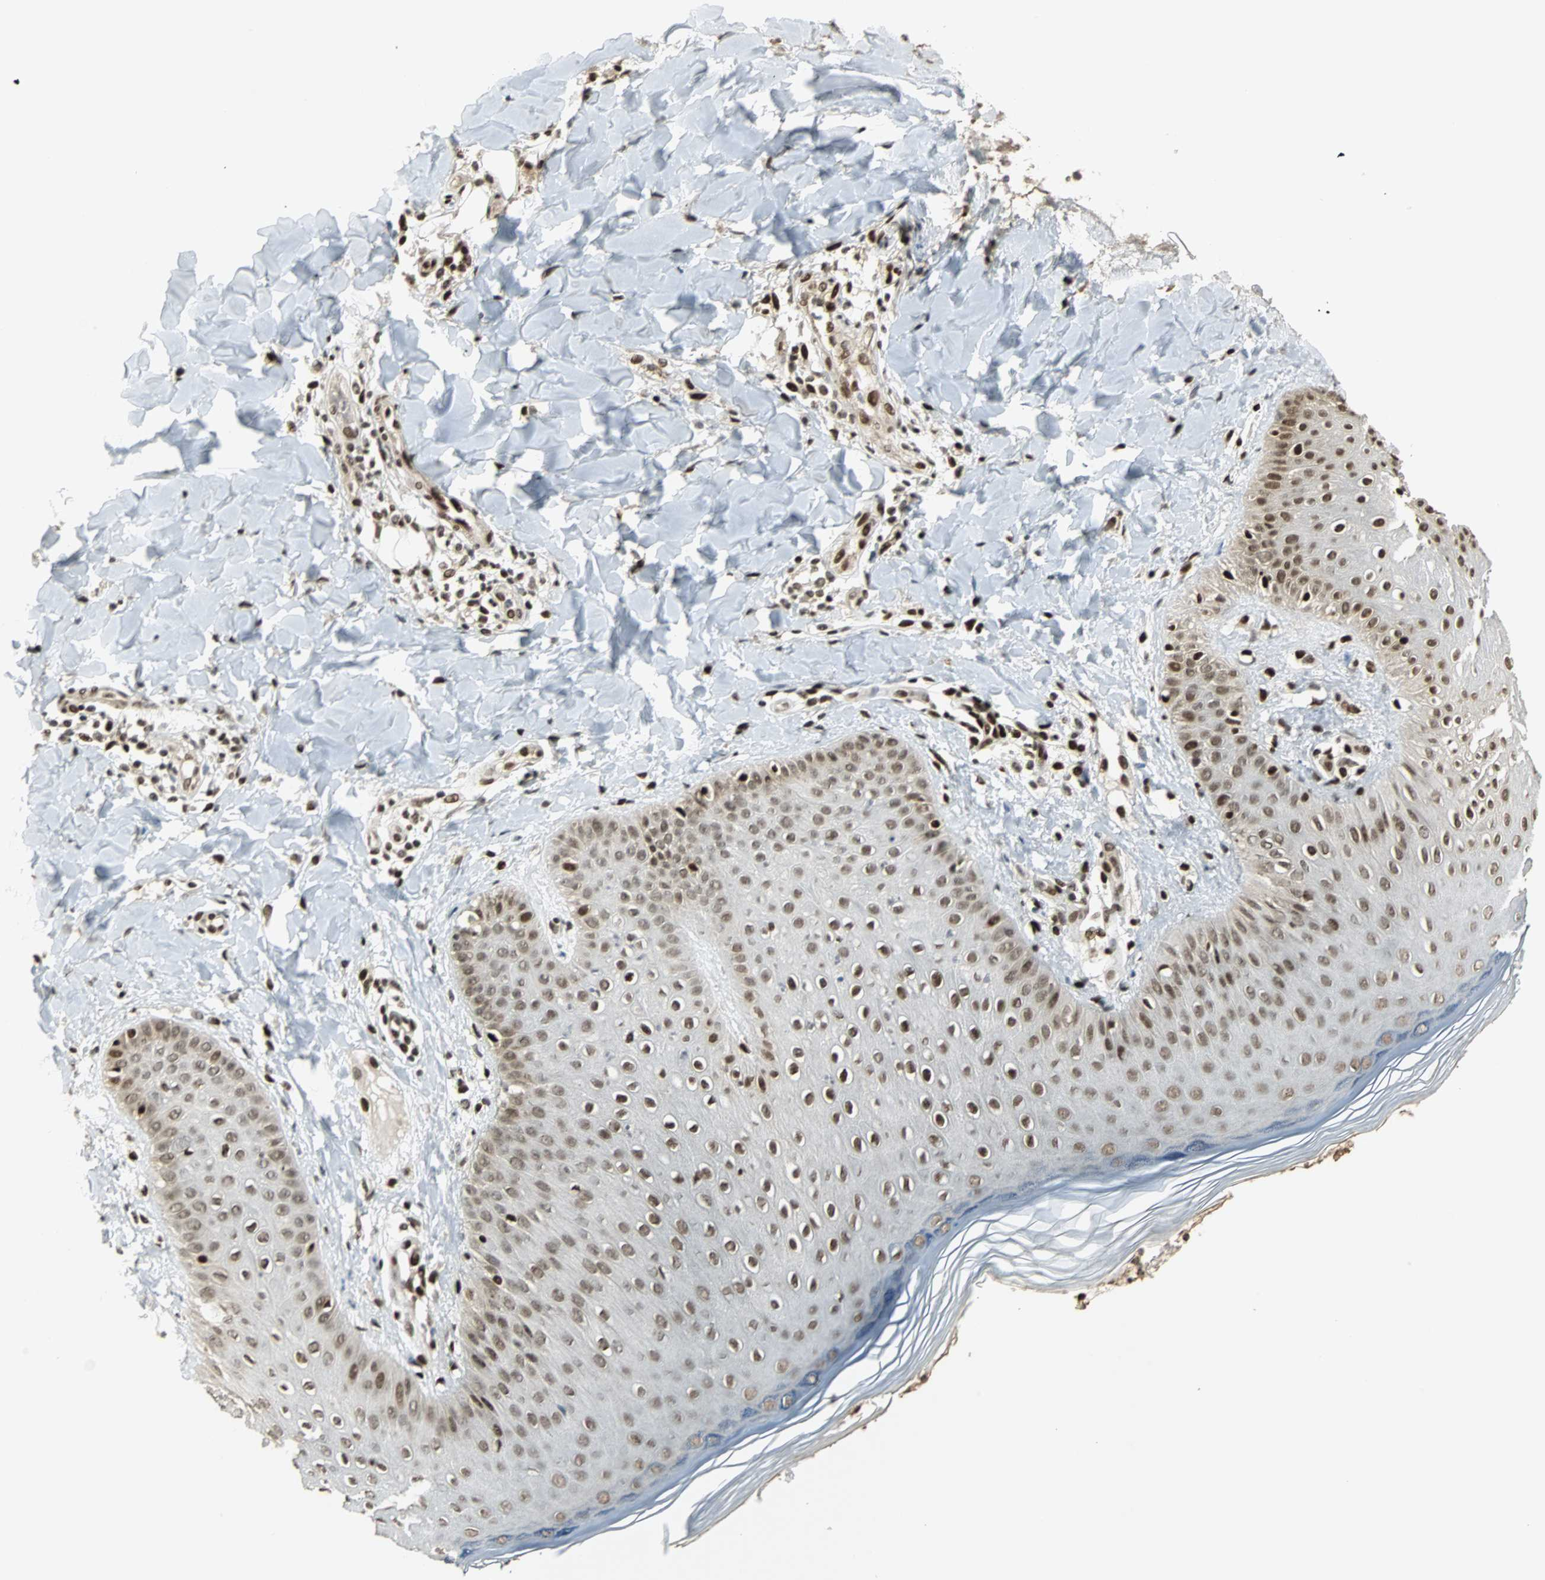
{"staining": {"intensity": "moderate", "quantity": ">75%", "location": "nuclear"}, "tissue": "skin", "cell_type": "Epidermal cells", "image_type": "normal", "snomed": [{"axis": "morphology", "description": "Normal tissue, NOS"}, {"axis": "morphology", "description": "Inflammation, NOS"}, {"axis": "topography", "description": "Soft tissue"}, {"axis": "topography", "description": "Anal"}], "caption": "The photomicrograph displays staining of benign skin, revealing moderate nuclear protein staining (brown color) within epidermal cells. Immunohistochemistry stains the protein of interest in brown and the nuclei are stained blue.", "gene": "TAF5", "patient": {"sex": "female", "age": 15}}